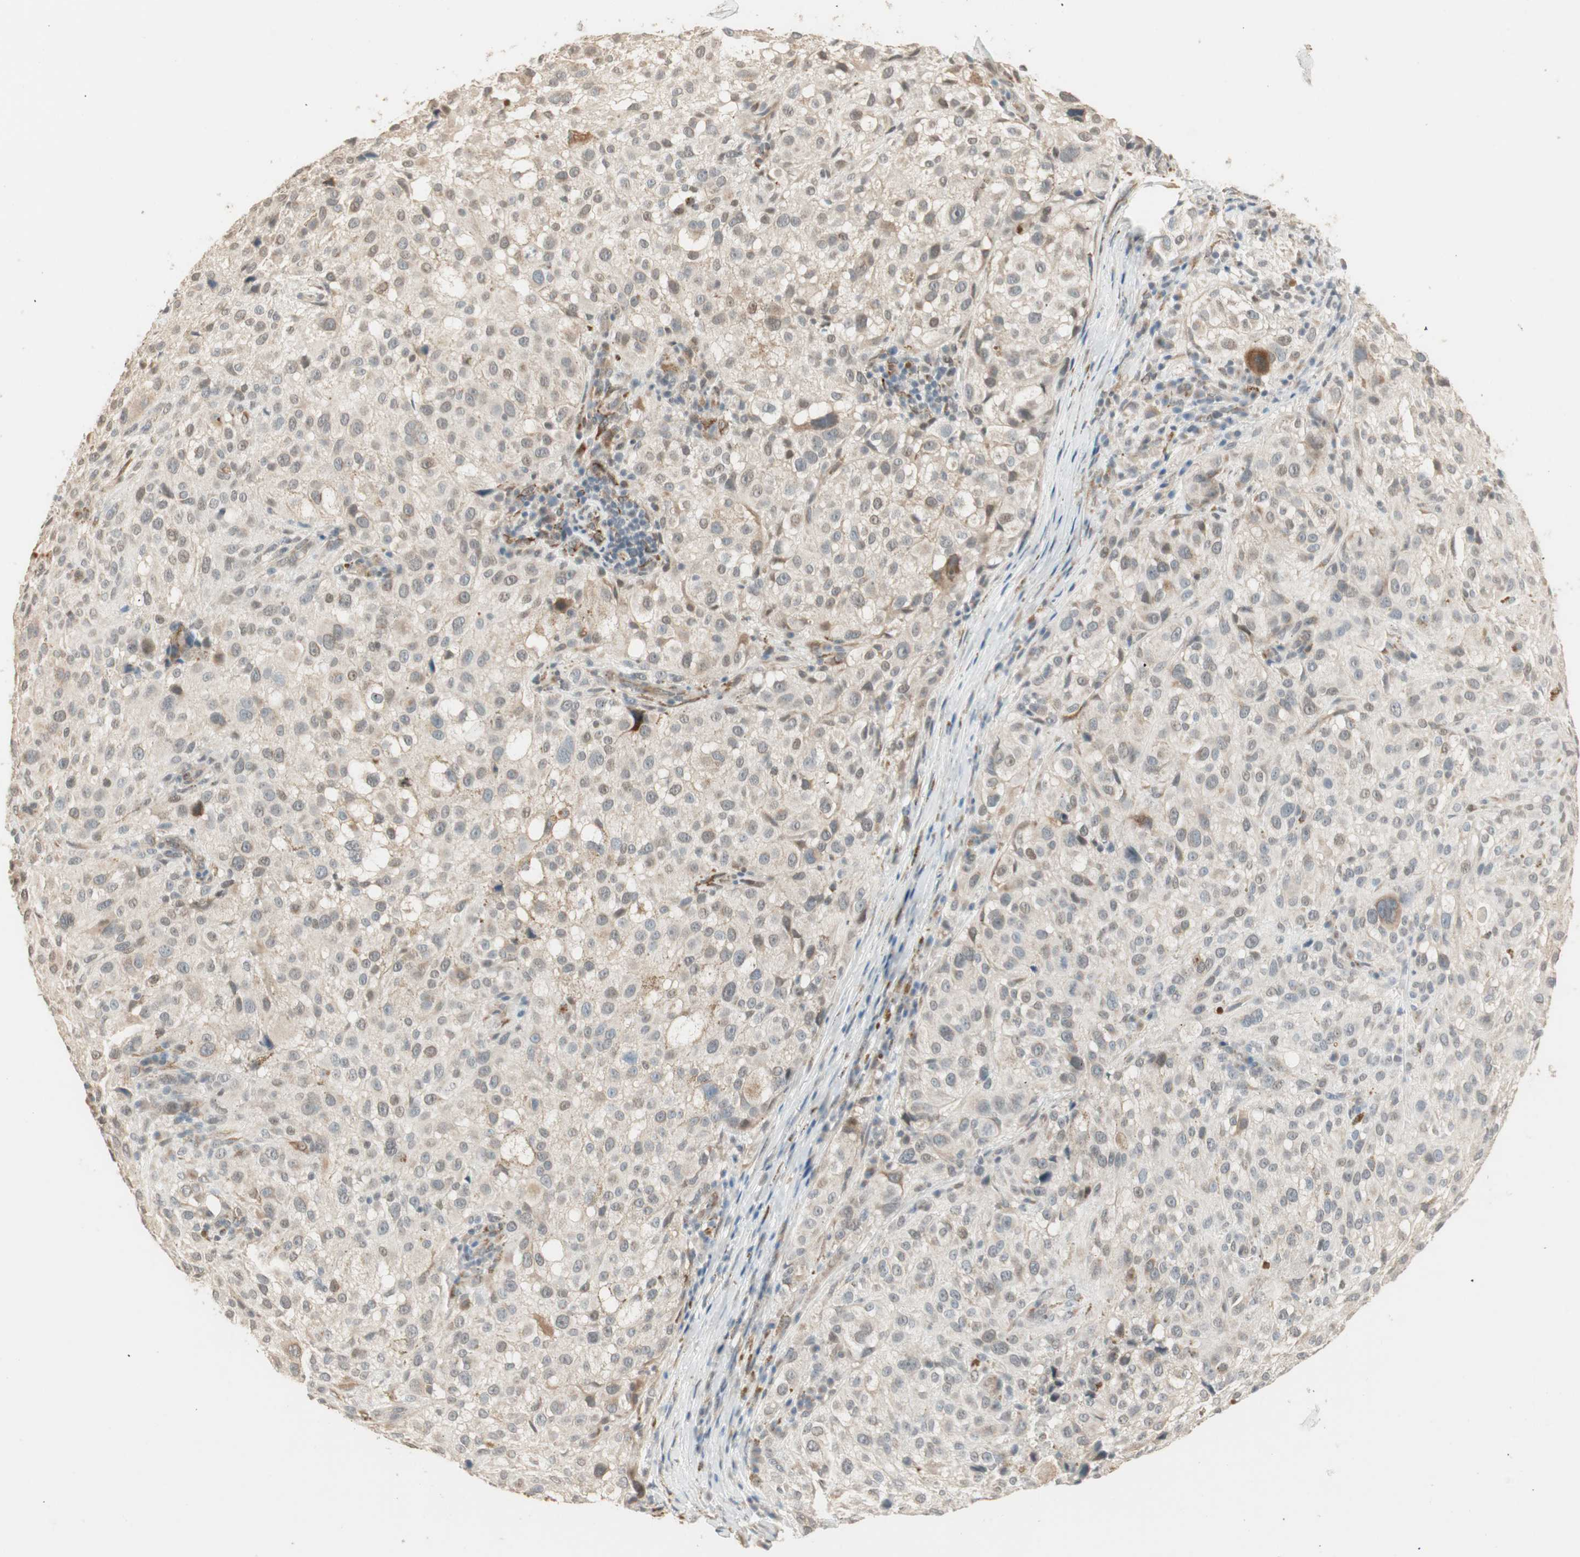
{"staining": {"intensity": "weak", "quantity": "25%-75%", "location": "cytoplasmic/membranous"}, "tissue": "melanoma", "cell_type": "Tumor cells", "image_type": "cancer", "snomed": [{"axis": "morphology", "description": "Necrosis, NOS"}, {"axis": "morphology", "description": "Malignant melanoma, NOS"}, {"axis": "topography", "description": "Skin"}], "caption": "A brown stain labels weak cytoplasmic/membranous expression of a protein in human malignant melanoma tumor cells.", "gene": "TASOR", "patient": {"sex": "female", "age": 87}}